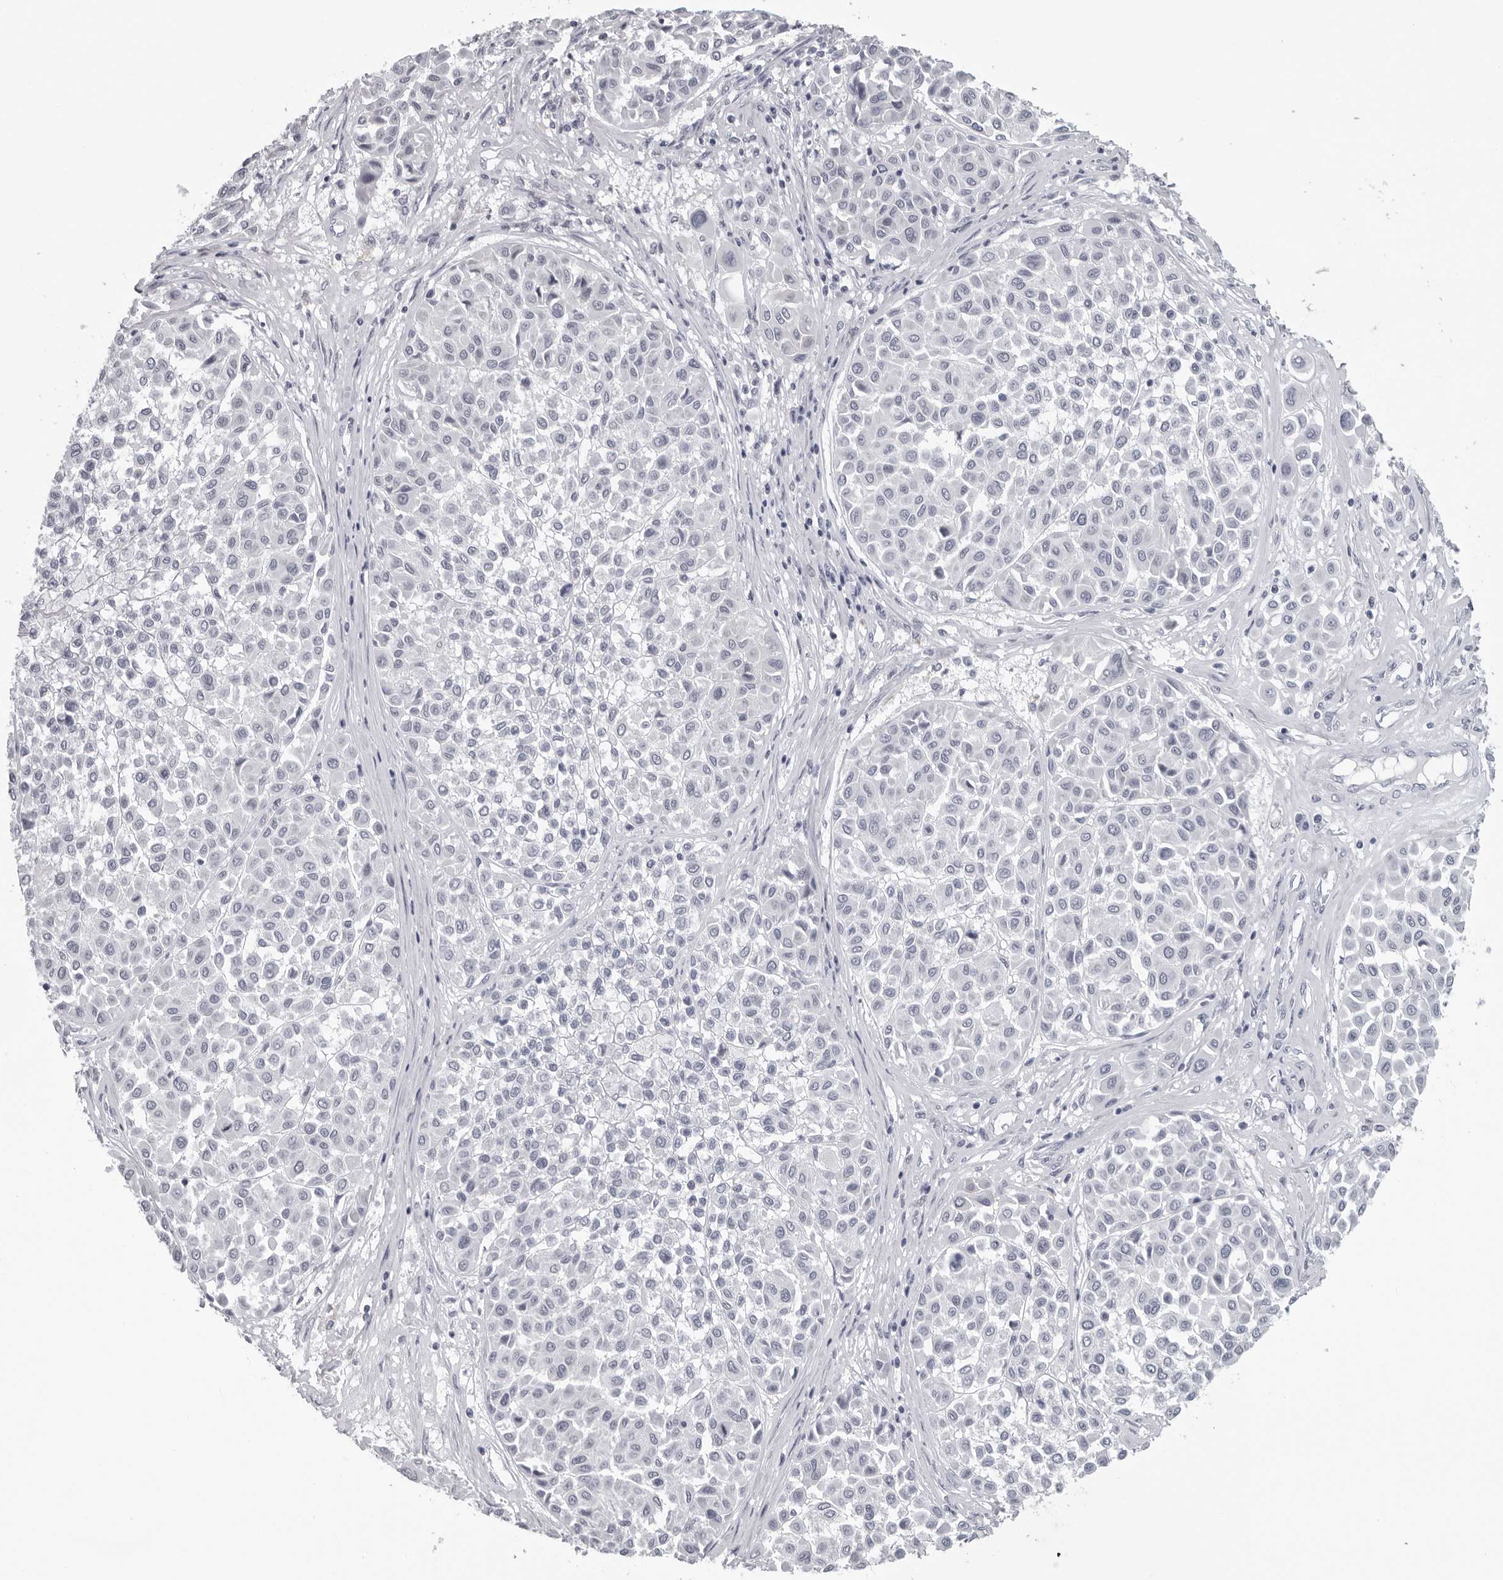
{"staining": {"intensity": "negative", "quantity": "none", "location": "none"}, "tissue": "melanoma", "cell_type": "Tumor cells", "image_type": "cancer", "snomed": [{"axis": "morphology", "description": "Malignant melanoma, Metastatic site"}, {"axis": "topography", "description": "Soft tissue"}], "caption": "This is an IHC photomicrograph of human malignant melanoma (metastatic site). There is no positivity in tumor cells.", "gene": "OPLAH", "patient": {"sex": "male", "age": 41}}